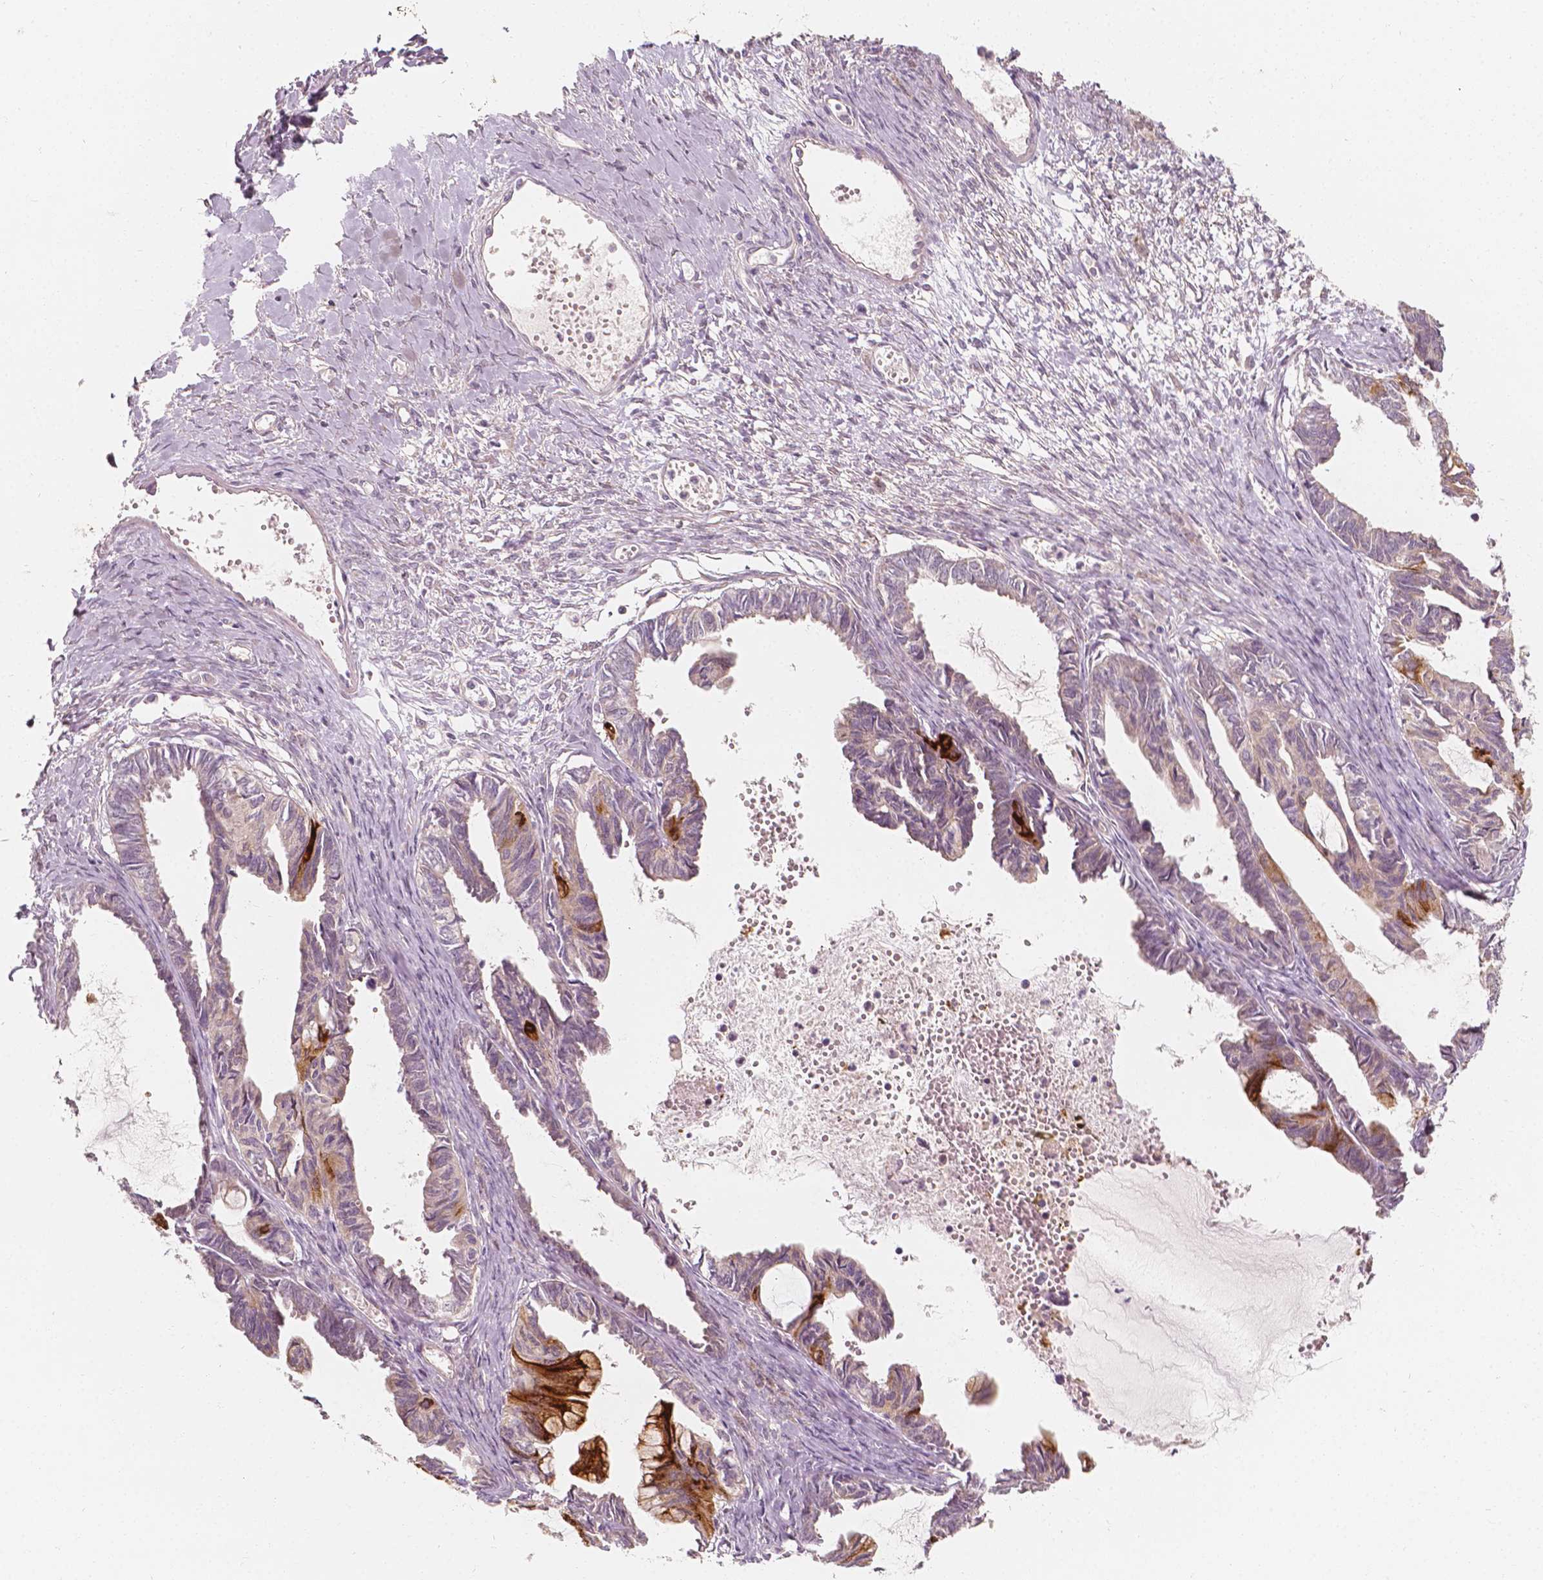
{"staining": {"intensity": "strong", "quantity": "<25%", "location": "cytoplasmic/membranous"}, "tissue": "ovarian cancer", "cell_type": "Tumor cells", "image_type": "cancer", "snomed": [{"axis": "morphology", "description": "Cystadenocarcinoma, mucinous, NOS"}, {"axis": "topography", "description": "Ovary"}], "caption": "Tumor cells exhibit medium levels of strong cytoplasmic/membranous expression in approximately <25% of cells in ovarian cancer (mucinous cystadenocarcinoma).", "gene": "SHPK", "patient": {"sex": "female", "age": 61}}